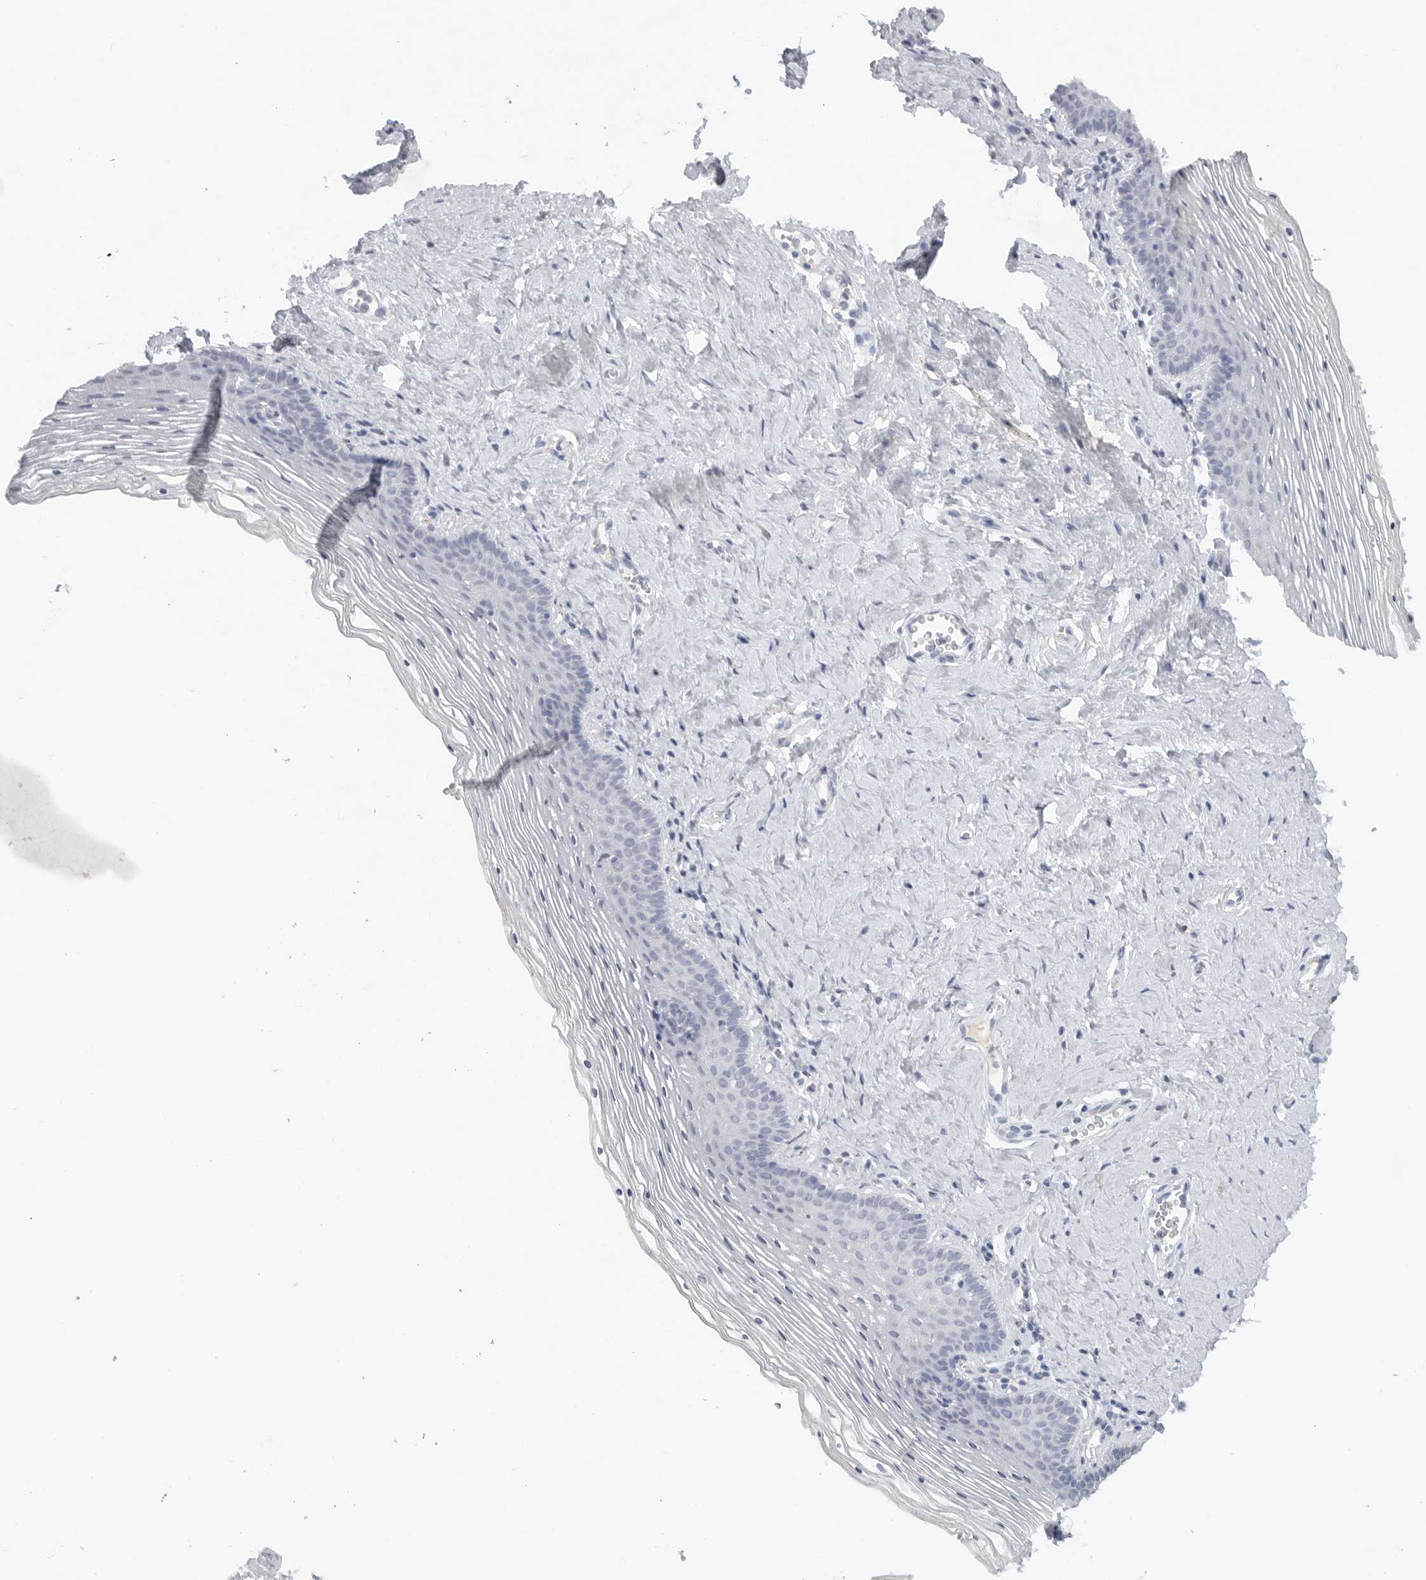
{"staining": {"intensity": "negative", "quantity": "none", "location": "none"}, "tissue": "vagina", "cell_type": "Squamous epithelial cells", "image_type": "normal", "snomed": [{"axis": "morphology", "description": "Normal tissue, NOS"}, {"axis": "topography", "description": "Vagina"}], "caption": "This histopathology image is of normal vagina stained with immunohistochemistry to label a protein in brown with the nuclei are counter-stained blue. There is no expression in squamous epithelial cells. The staining was performed using DAB to visualize the protein expression in brown, while the nuclei were stained in blue with hematoxylin (Magnification: 20x).", "gene": "PAM", "patient": {"sex": "female", "age": 32}}